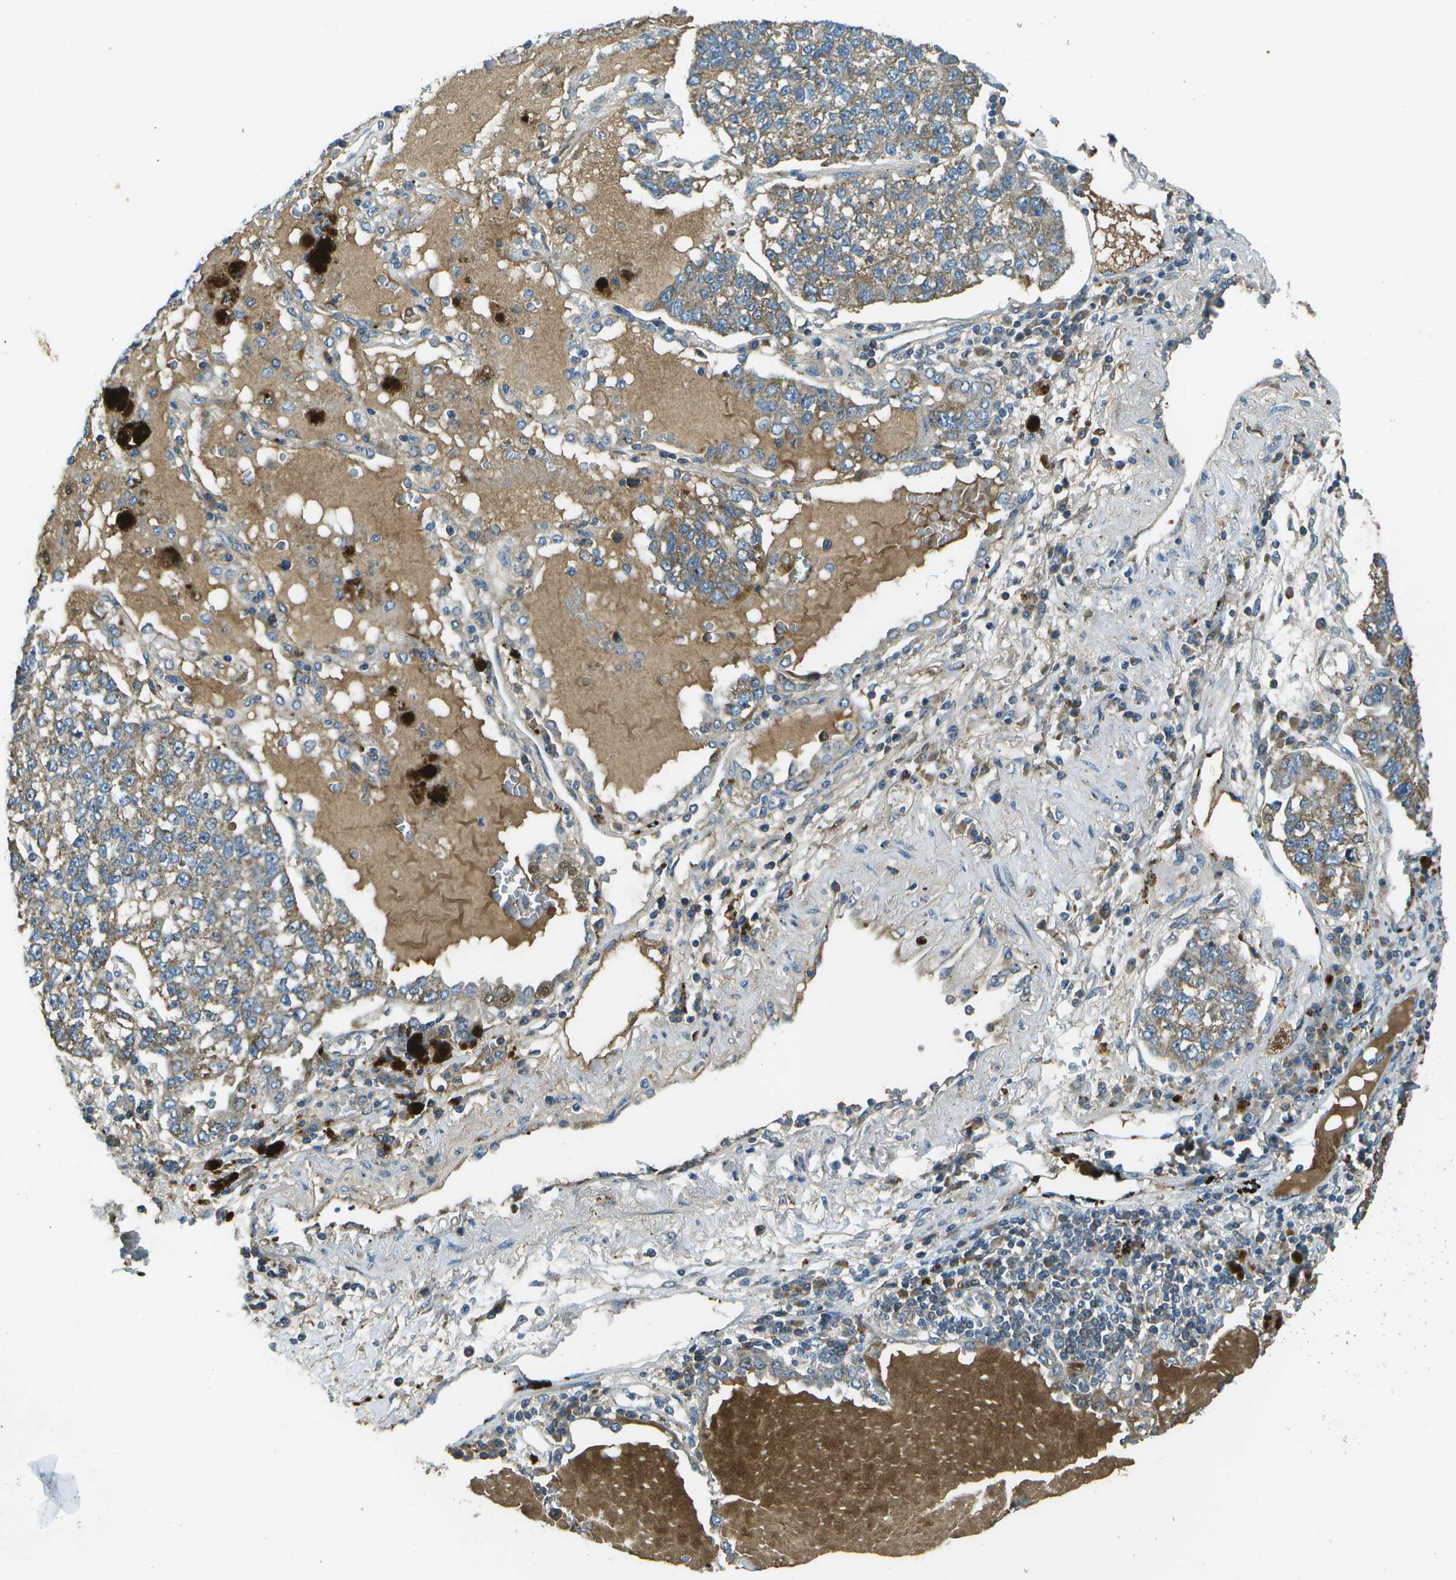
{"staining": {"intensity": "moderate", "quantity": ">75%", "location": "cytoplasmic/membranous"}, "tissue": "lung cancer", "cell_type": "Tumor cells", "image_type": "cancer", "snomed": [{"axis": "morphology", "description": "Adenocarcinoma, NOS"}, {"axis": "topography", "description": "Lung"}], "caption": "Lung adenocarcinoma stained for a protein (brown) displays moderate cytoplasmic/membranous positive positivity in approximately >75% of tumor cells.", "gene": "PXYLP1", "patient": {"sex": "male", "age": 49}}